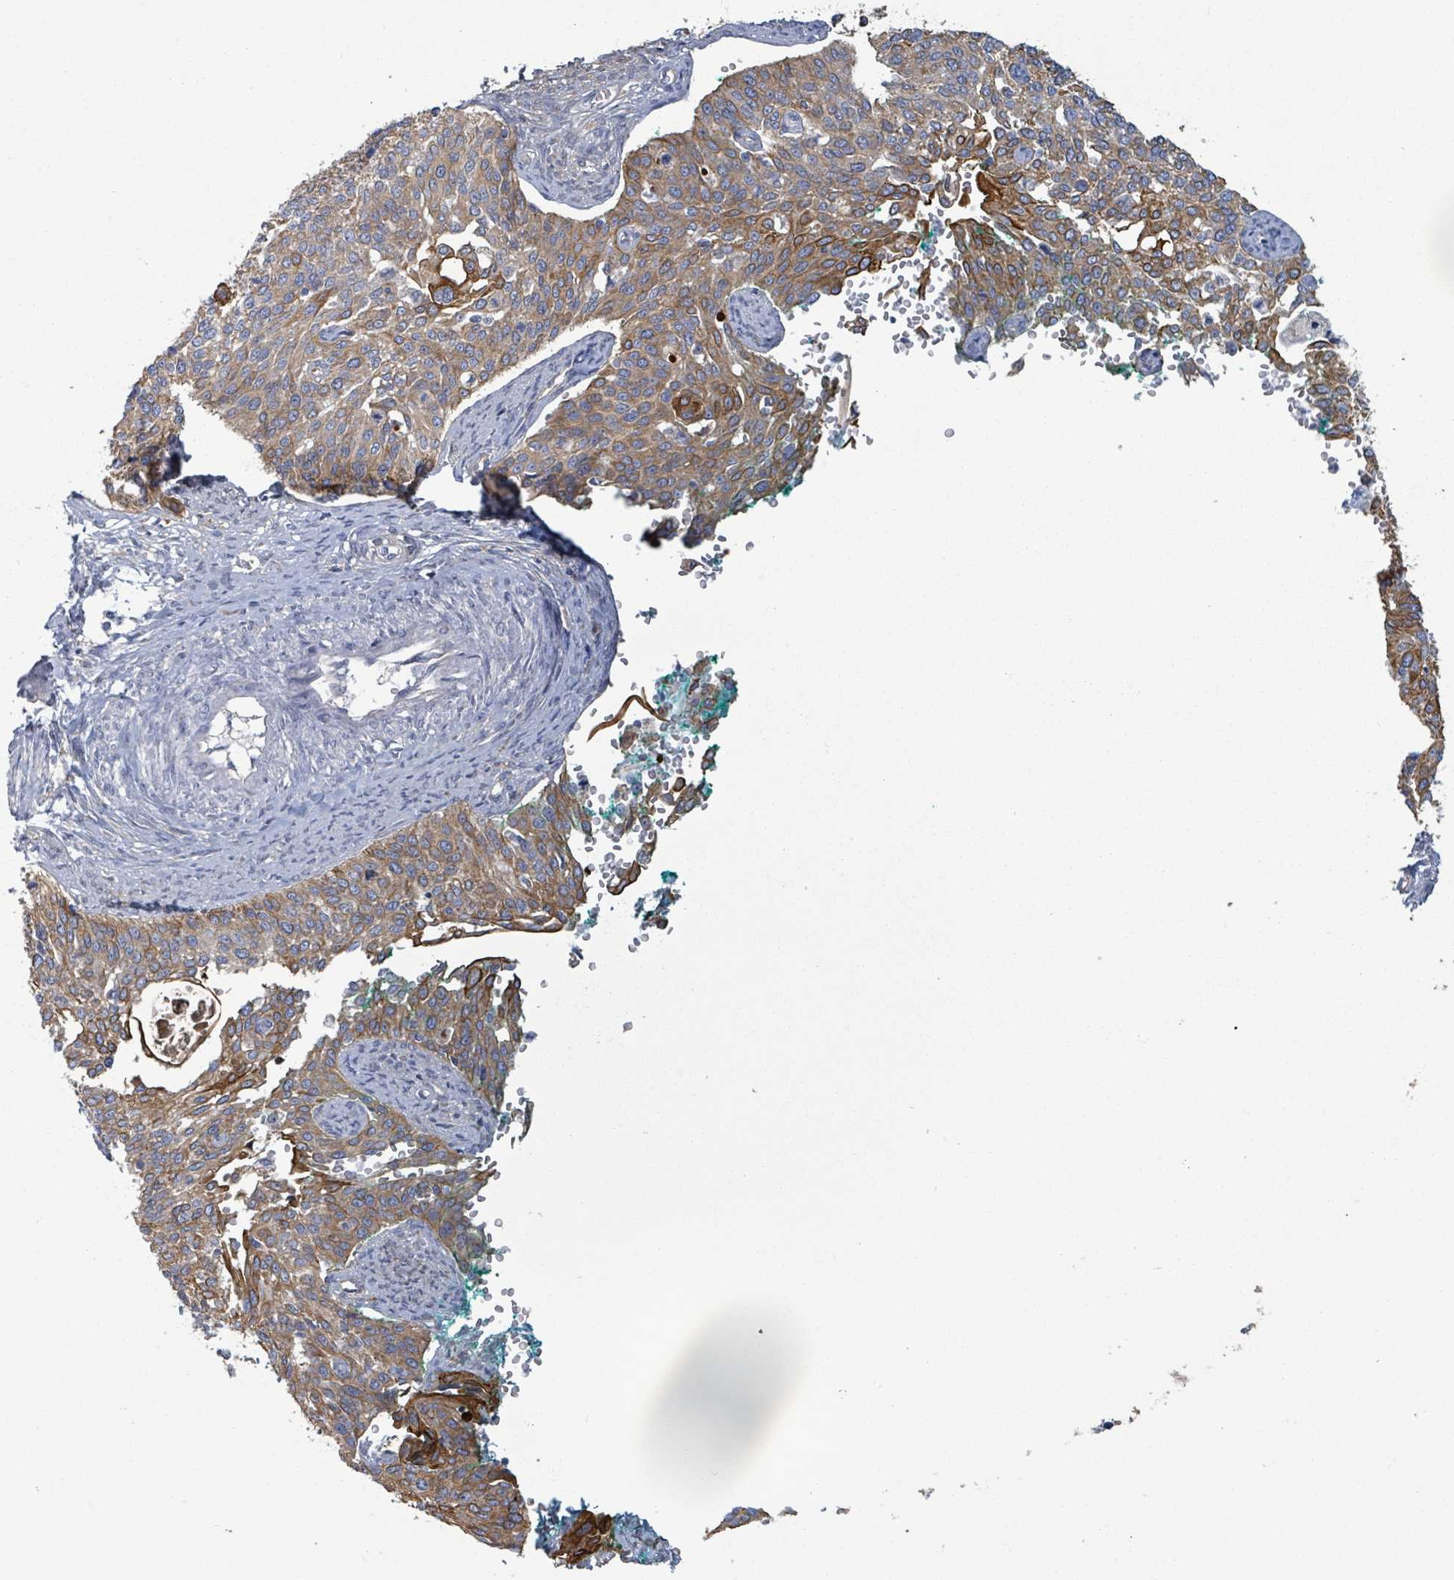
{"staining": {"intensity": "moderate", "quantity": "25%-75%", "location": "cytoplasmic/membranous"}, "tissue": "cervical cancer", "cell_type": "Tumor cells", "image_type": "cancer", "snomed": [{"axis": "morphology", "description": "Squamous cell carcinoma, NOS"}, {"axis": "topography", "description": "Cervix"}], "caption": "An immunohistochemistry (IHC) micrograph of tumor tissue is shown. Protein staining in brown highlights moderate cytoplasmic/membranous positivity in cervical cancer (squamous cell carcinoma) within tumor cells. (DAB IHC with brightfield microscopy, high magnification).", "gene": "COL13A1", "patient": {"sex": "female", "age": 44}}